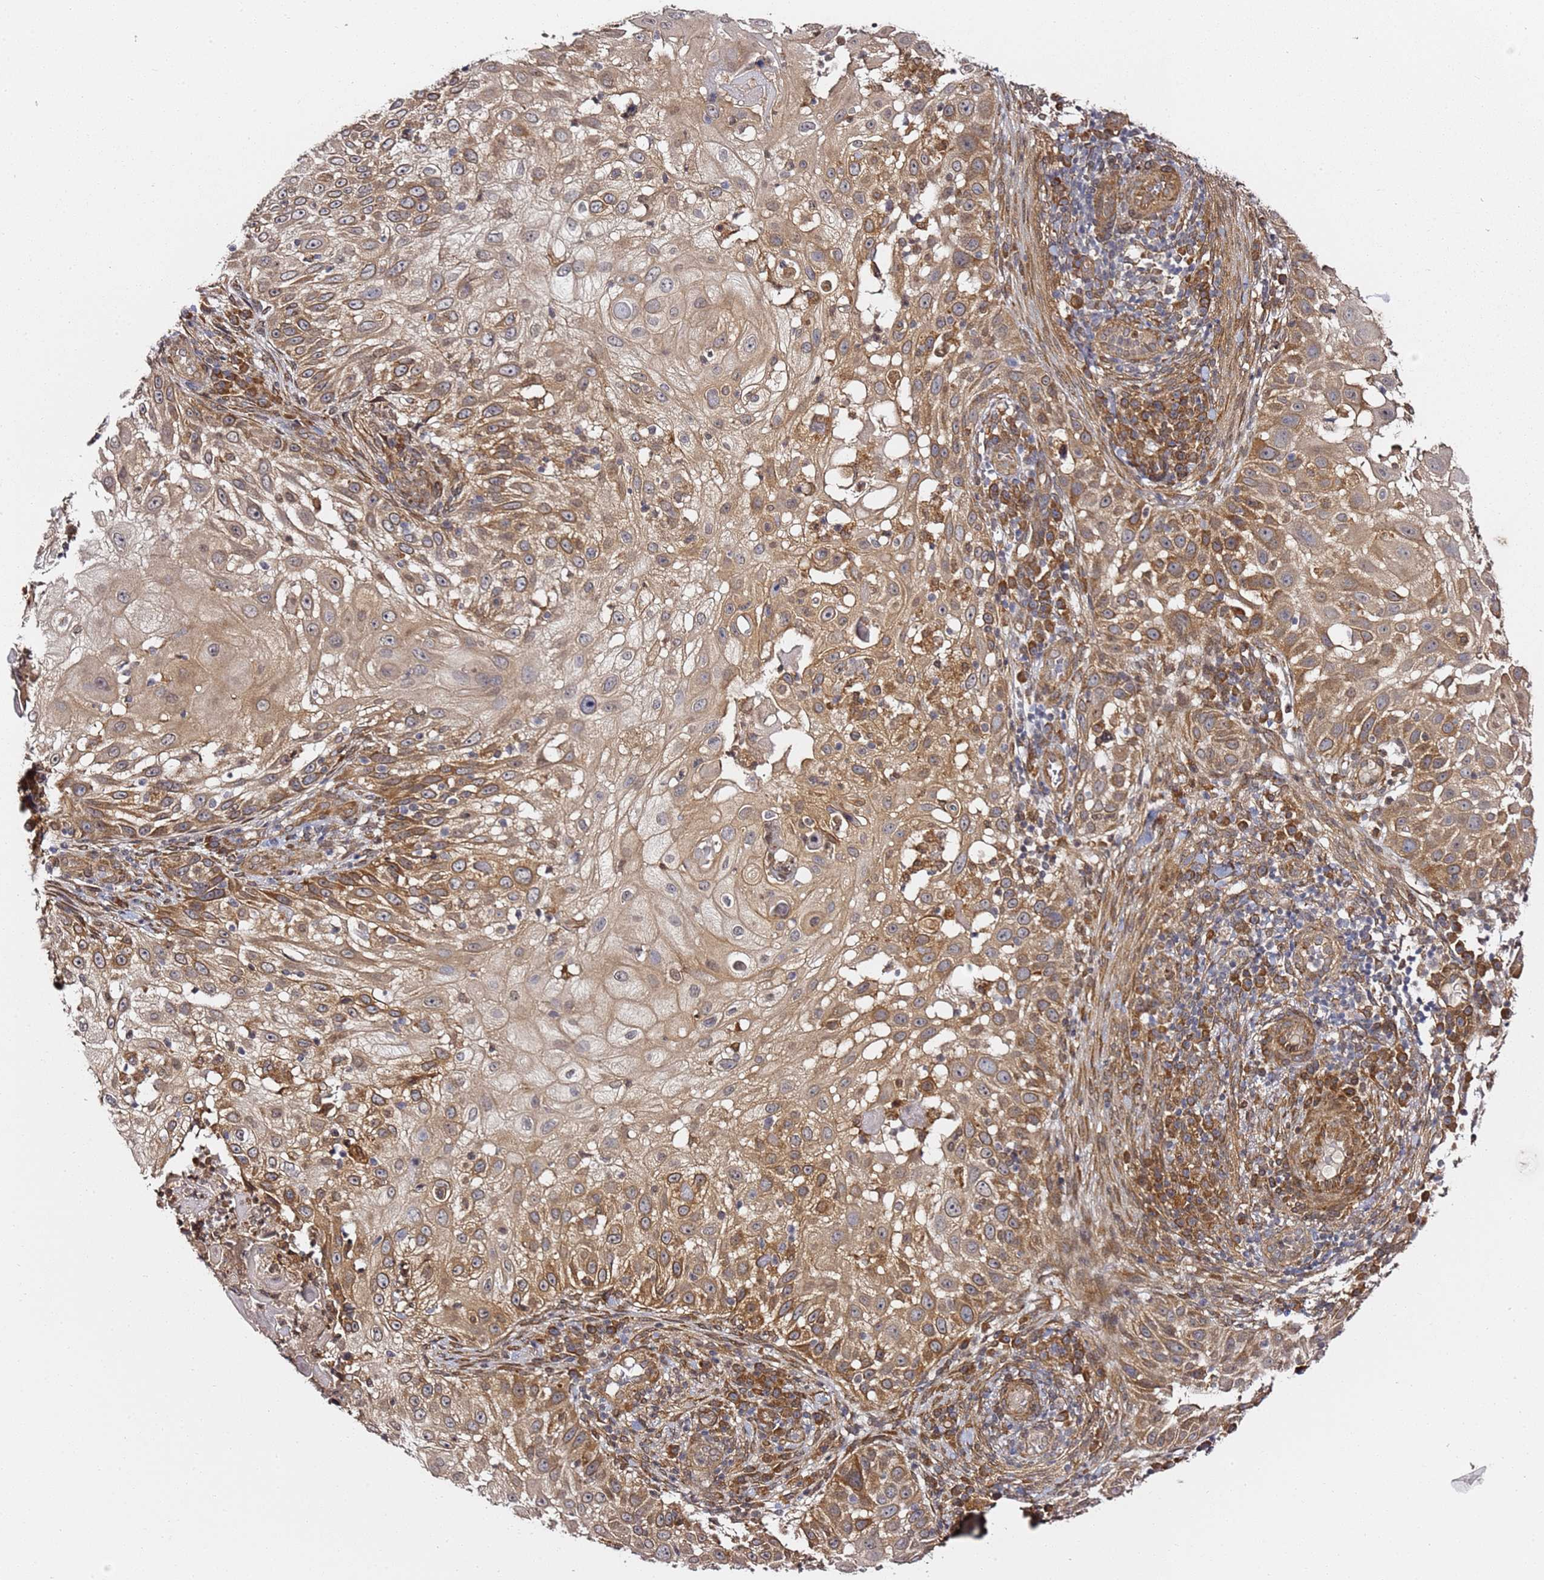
{"staining": {"intensity": "moderate", "quantity": ">75%", "location": "cytoplasmic/membranous"}, "tissue": "skin cancer", "cell_type": "Tumor cells", "image_type": "cancer", "snomed": [{"axis": "morphology", "description": "Squamous cell carcinoma, NOS"}, {"axis": "topography", "description": "Skin"}], "caption": "Protein staining reveals moderate cytoplasmic/membranous expression in approximately >75% of tumor cells in skin cancer (squamous cell carcinoma). The protein is stained brown, and the nuclei are stained in blue (DAB (3,3'-diaminobenzidine) IHC with brightfield microscopy, high magnification).", "gene": "PRKAB2", "patient": {"sex": "female", "age": 44}}